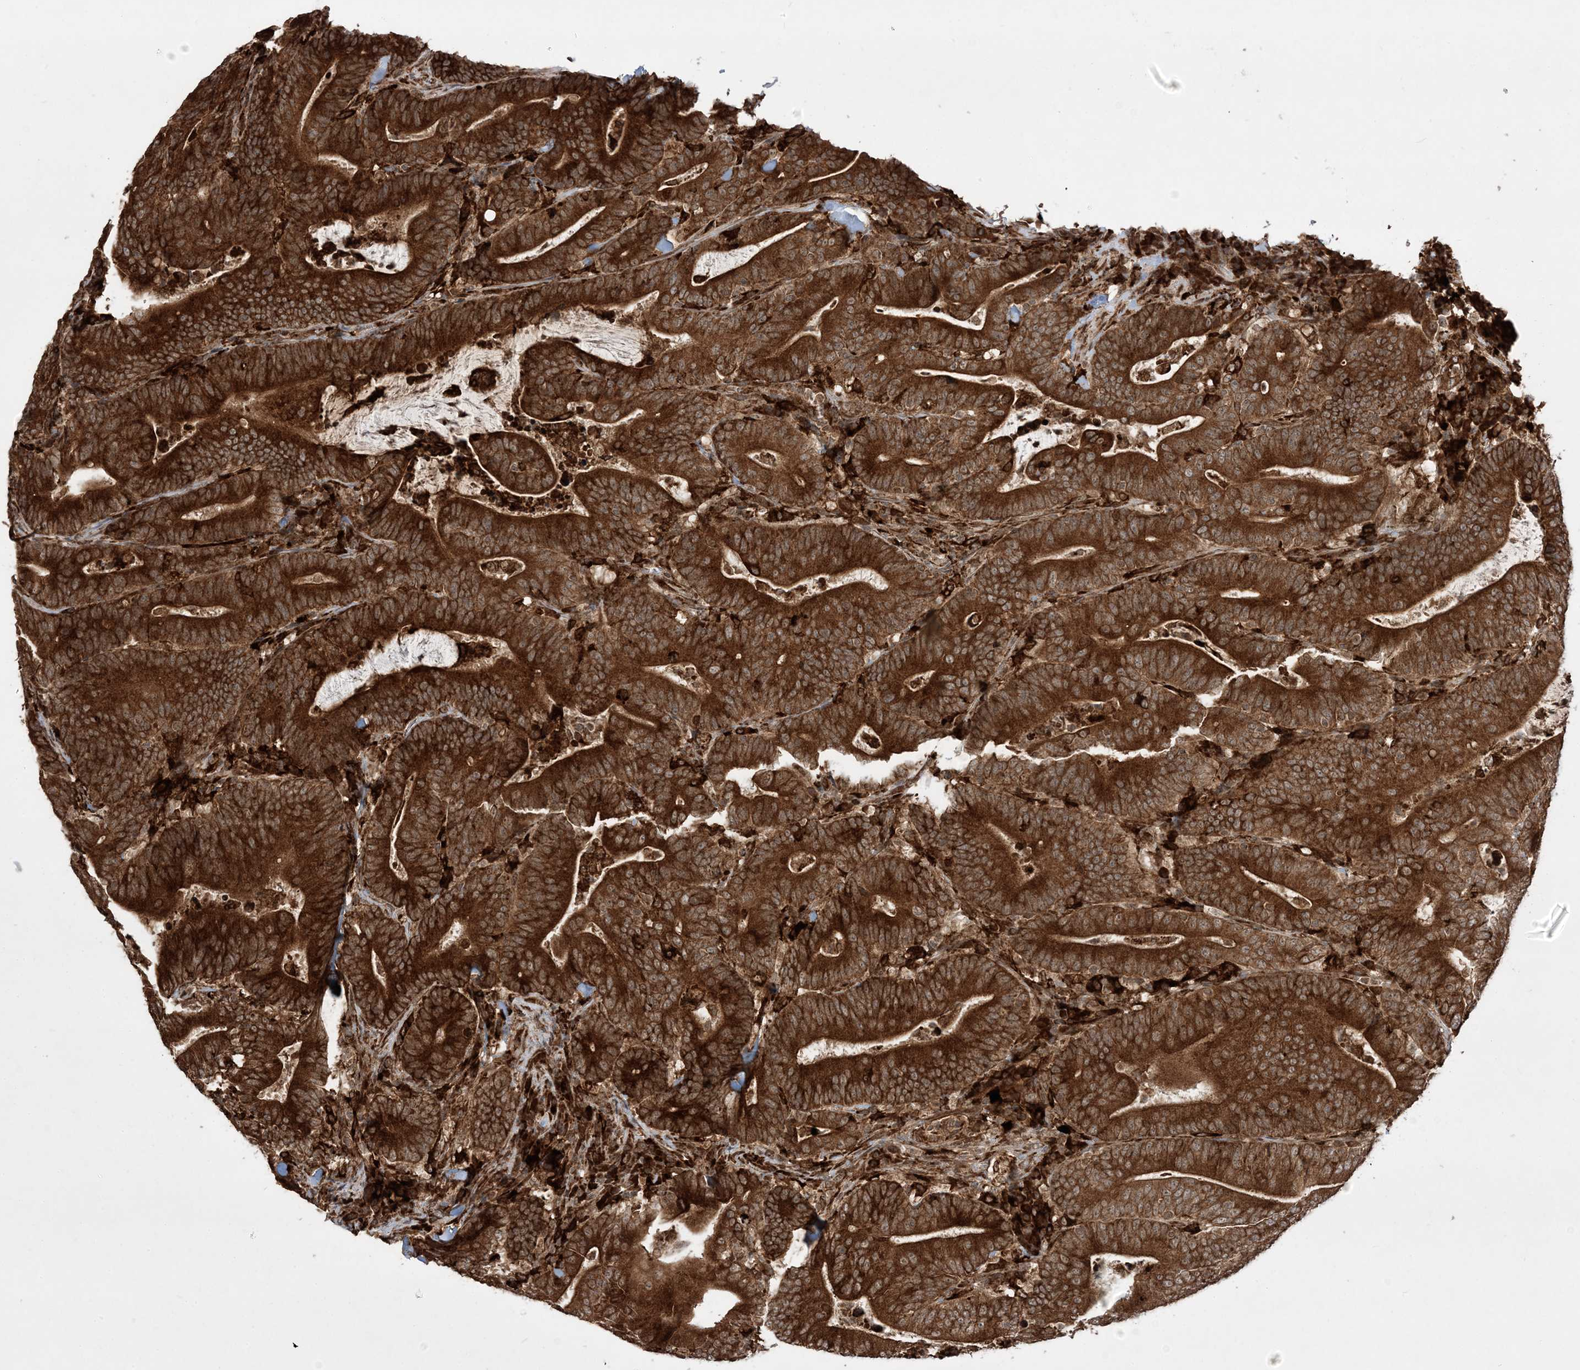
{"staining": {"intensity": "strong", "quantity": ">75%", "location": "cytoplasmic/membranous,nuclear"}, "tissue": "colorectal cancer", "cell_type": "Tumor cells", "image_type": "cancer", "snomed": [{"axis": "morphology", "description": "Adenocarcinoma, NOS"}, {"axis": "topography", "description": "Colon"}], "caption": "The micrograph demonstrates immunohistochemical staining of colorectal cancer (adenocarcinoma). There is strong cytoplasmic/membranous and nuclear expression is seen in about >75% of tumor cells. (Brightfield microscopy of DAB IHC at high magnification).", "gene": "EPC2", "patient": {"sex": "female", "age": 66}}